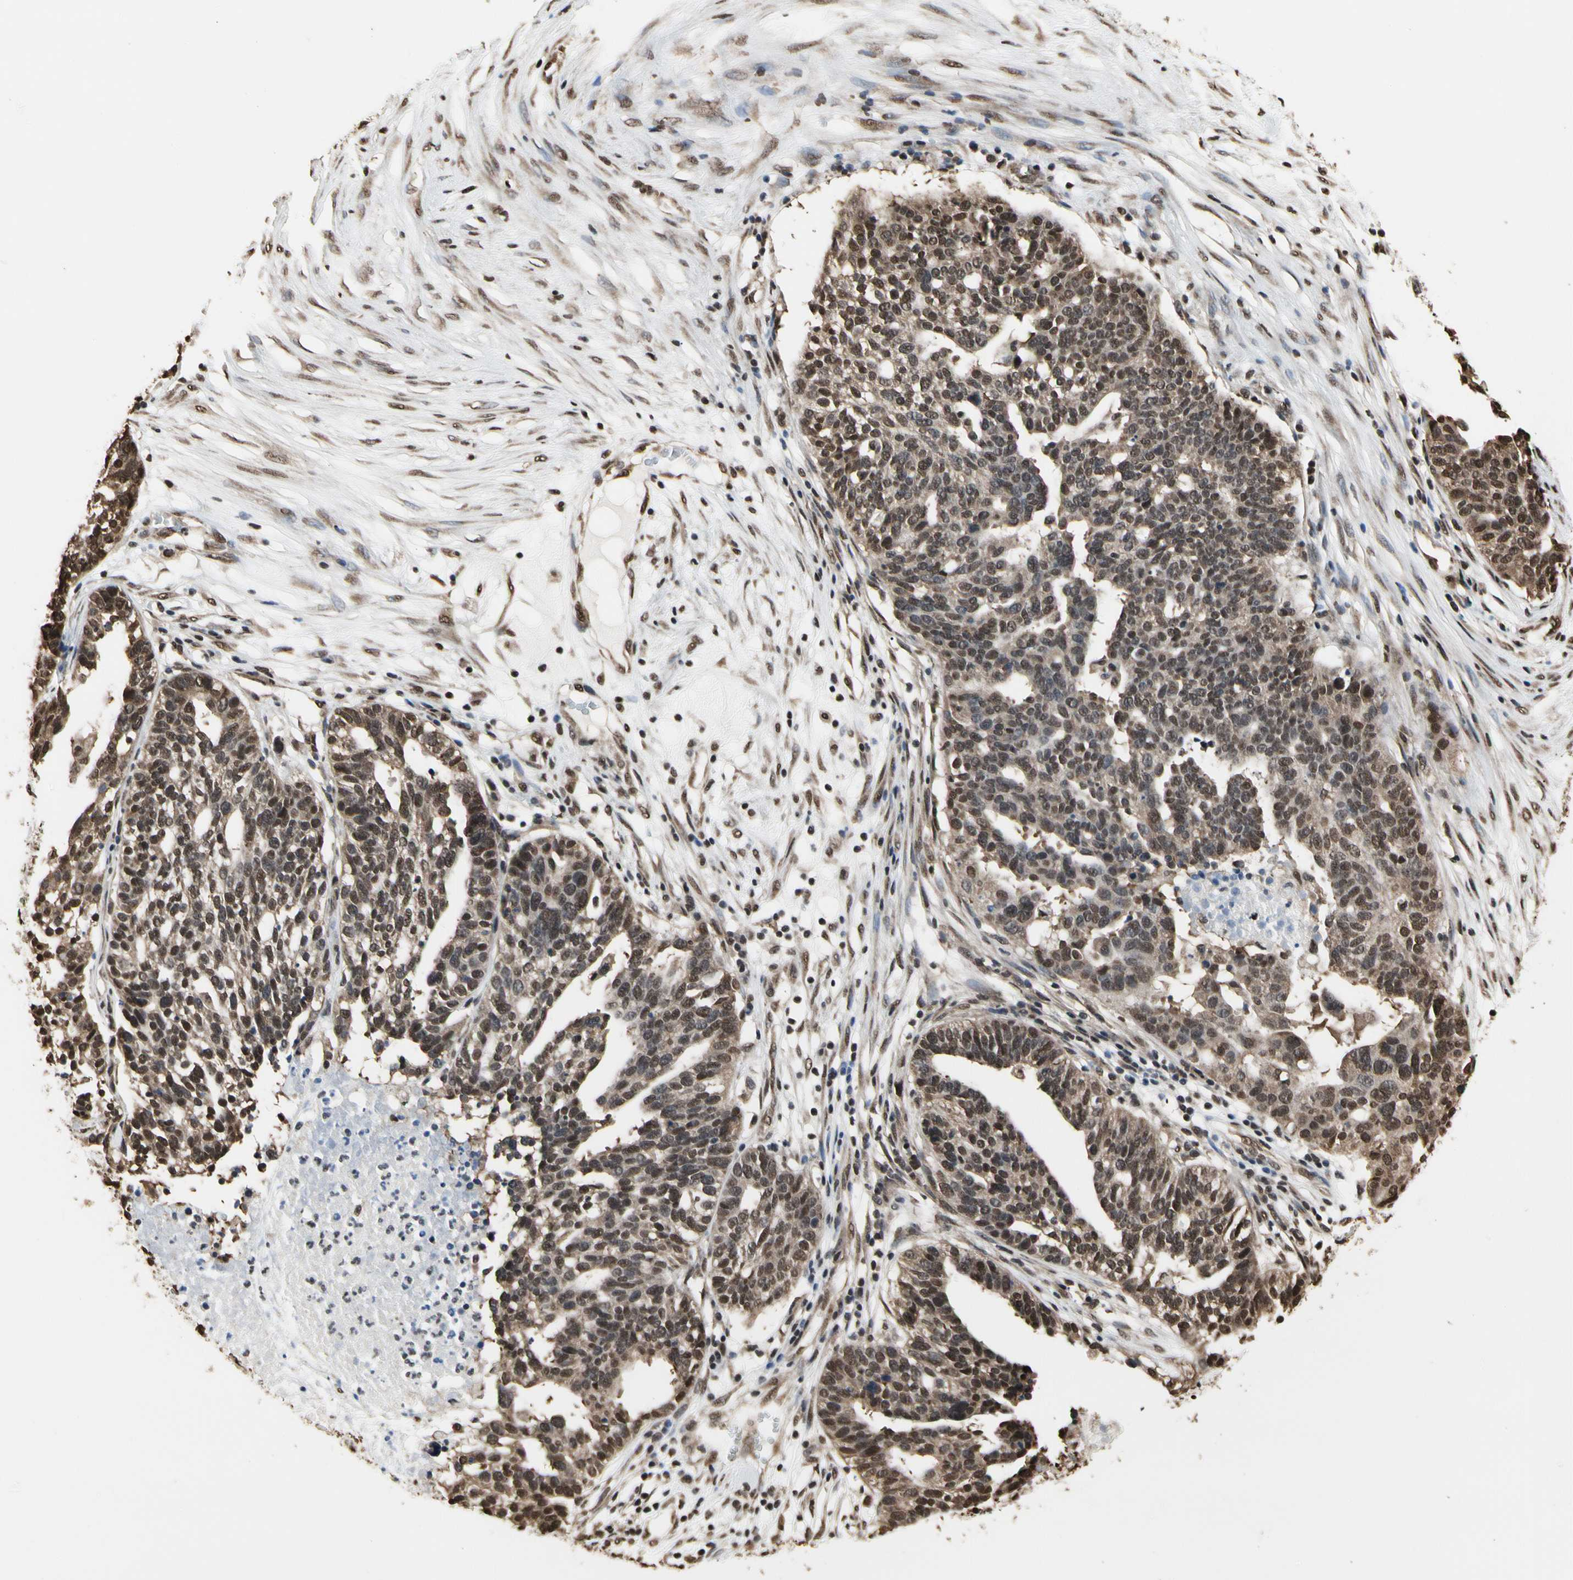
{"staining": {"intensity": "moderate", "quantity": ">75%", "location": "nuclear"}, "tissue": "ovarian cancer", "cell_type": "Tumor cells", "image_type": "cancer", "snomed": [{"axis": "morphology", "description": "Cystadenocarcinoma, serous, NOS"}, {"axis": "topography", "description": "Ovary"}], "caption": "The immunohistochemical stain labels moderate nuclear staining in tumor cells of ovarian cancer tissue.", "gene": "HNRNPK", "patient": {"sex": "female", "age": 59}}